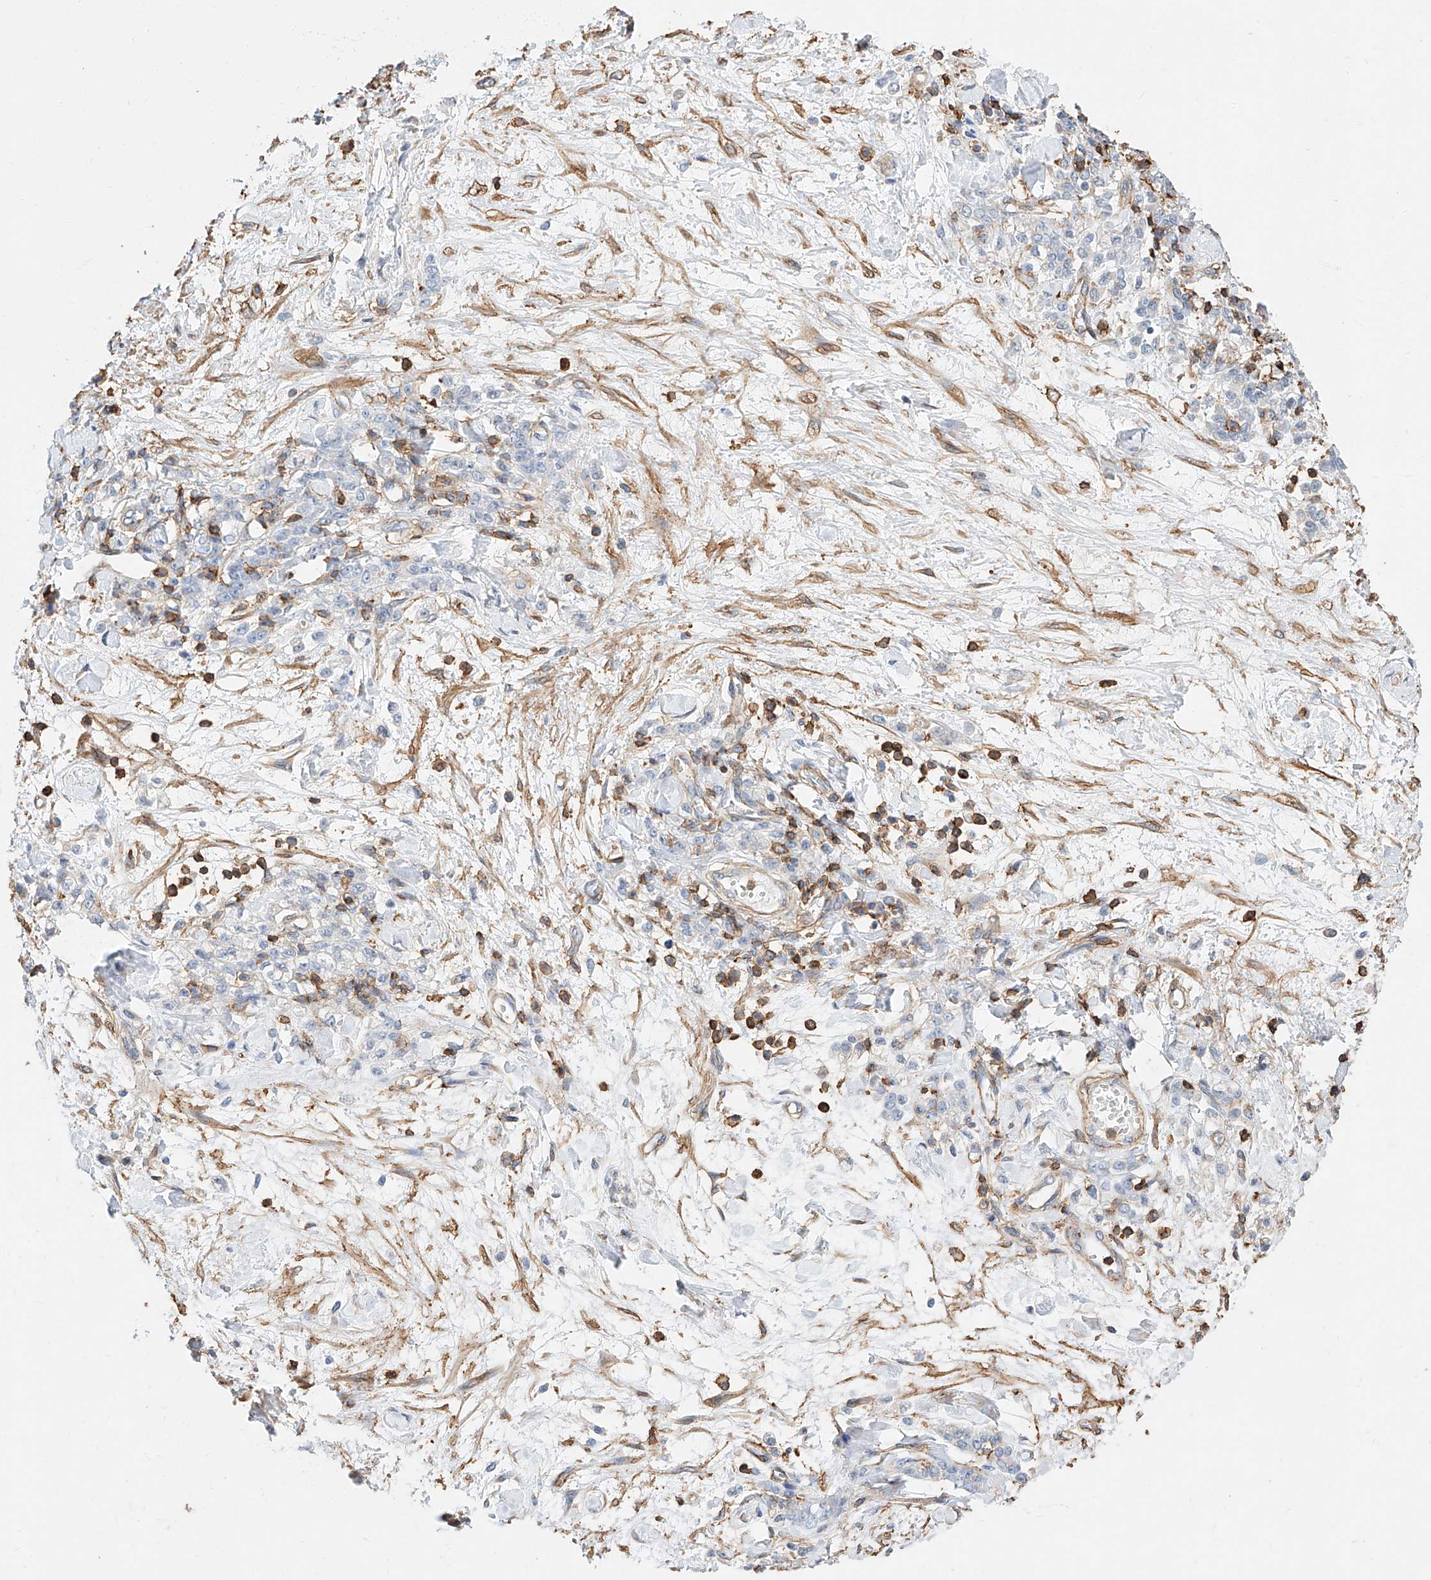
{"staining": {"intensity": "negative", "quantity": "none", "location": "none"}, "tissue": "stomach cancer", "cell_type": "Tumor cells", "image_type": "cancer", "snomed": [{"axis": "morphology", "description": "Normal tissue, NOS"}, {"axis": "morphology", "description": "Adenocarcinoma, NOS"}, {"axis": "topography", "description": "Stomach"}], "caption": "Immunohistochemistry image of neoplastic tissue: adenocarcinoma (stomach) stained with DAB (3,3'-diaminobenzidine) displays no significant protein expression in tumor cells. The staining is performed using DAB brown chromogen with nuclei counter-stained in using hematoxylin.", "gene": "WFS1", "patient": {"sex": "male", "age": 82}}